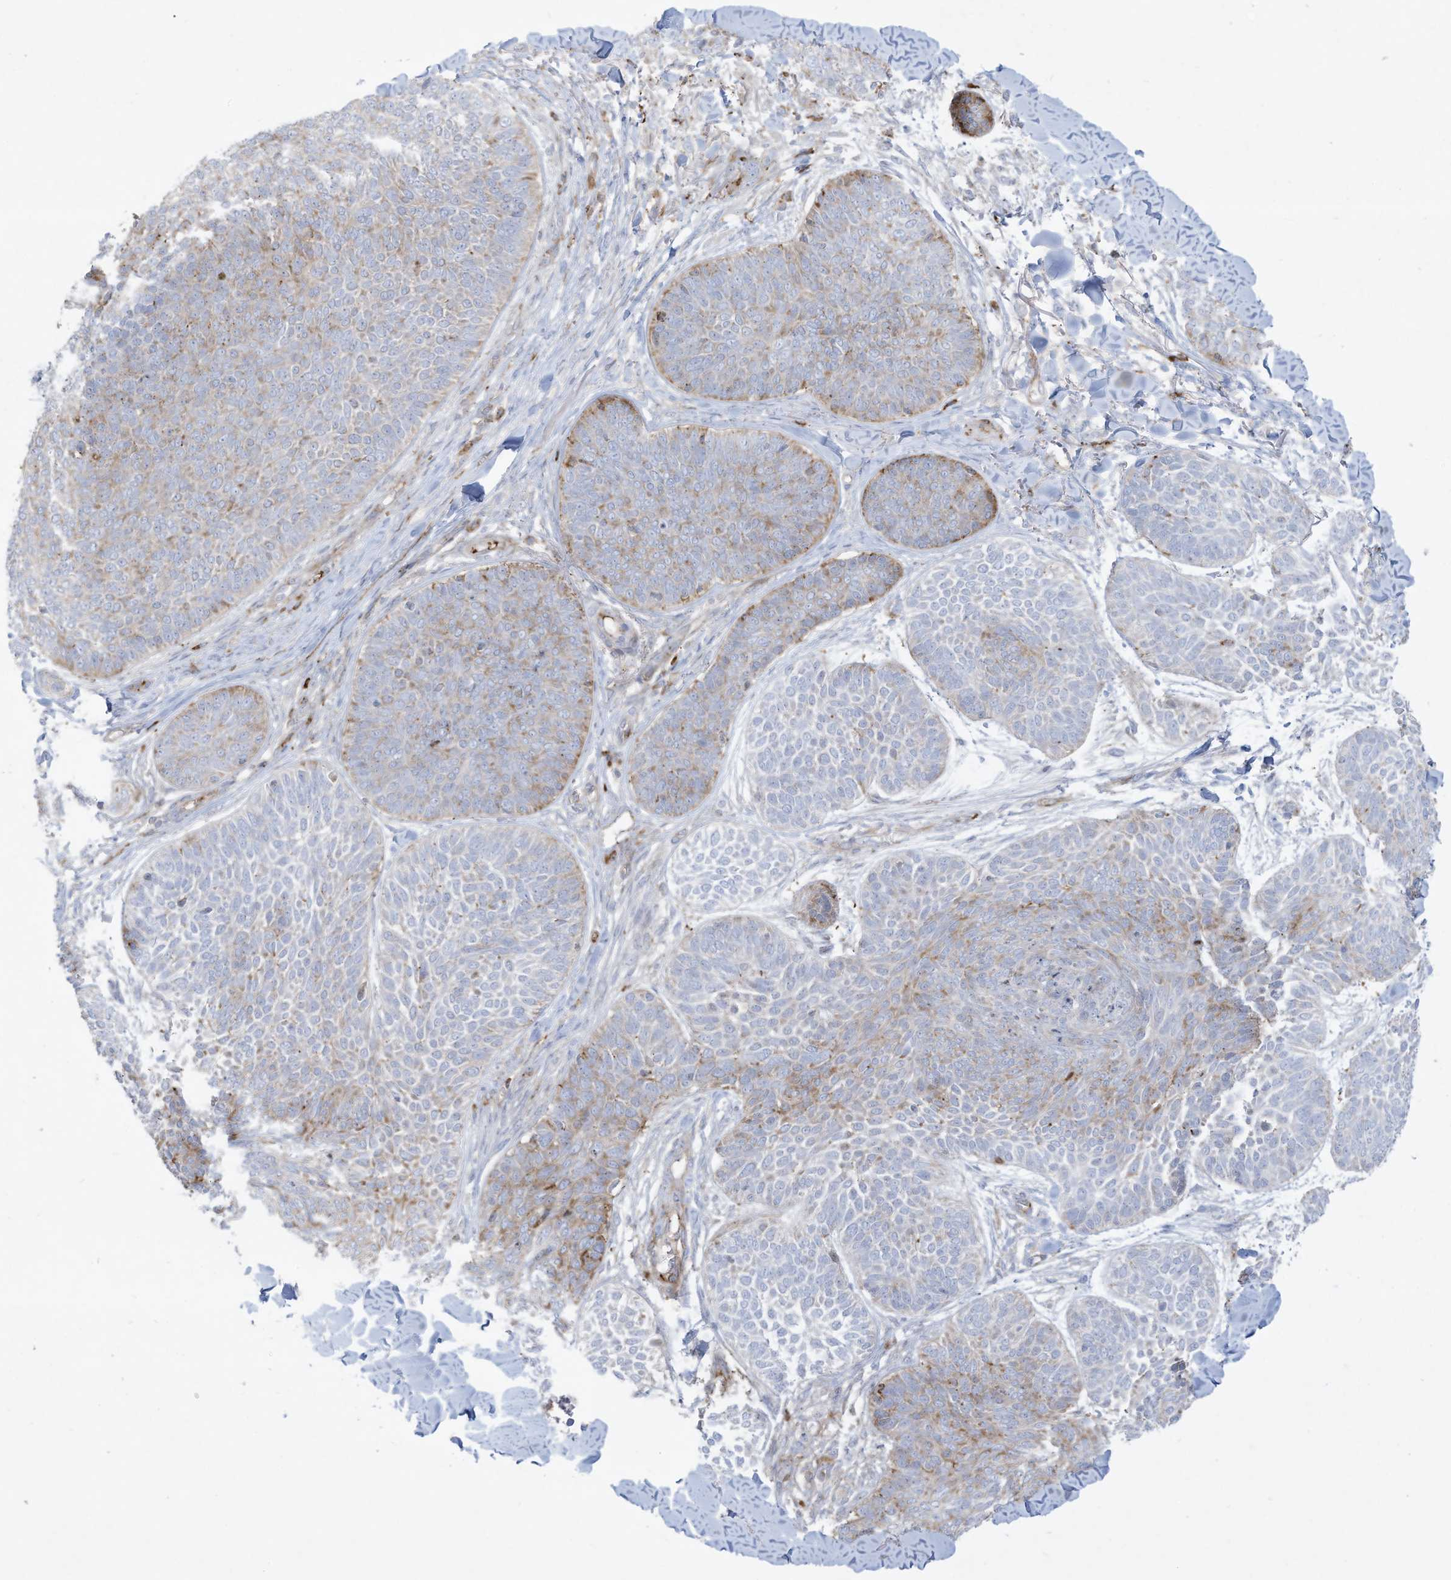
{"staining": {"intensity": "moderate", "quantity": "<25%", "location": "cytoplasmic/membranous"}, "tissue": "skin cancer", "cell_type": "Tumor cells", "image_type": "cancer", "snomed": [{"axis": "morphology", "description": "Basal cell carcinoma"}, {"axis": "topography", "description": "Skin"}], "caption": "Immunohistochemical staining of human skin cancer reveals low levels of moderate cytoplasmic/membranous protein staining in about <25% of tumor cells.", "gene": "THNSL2", "patient": {"sex": "male", "age": 85}}